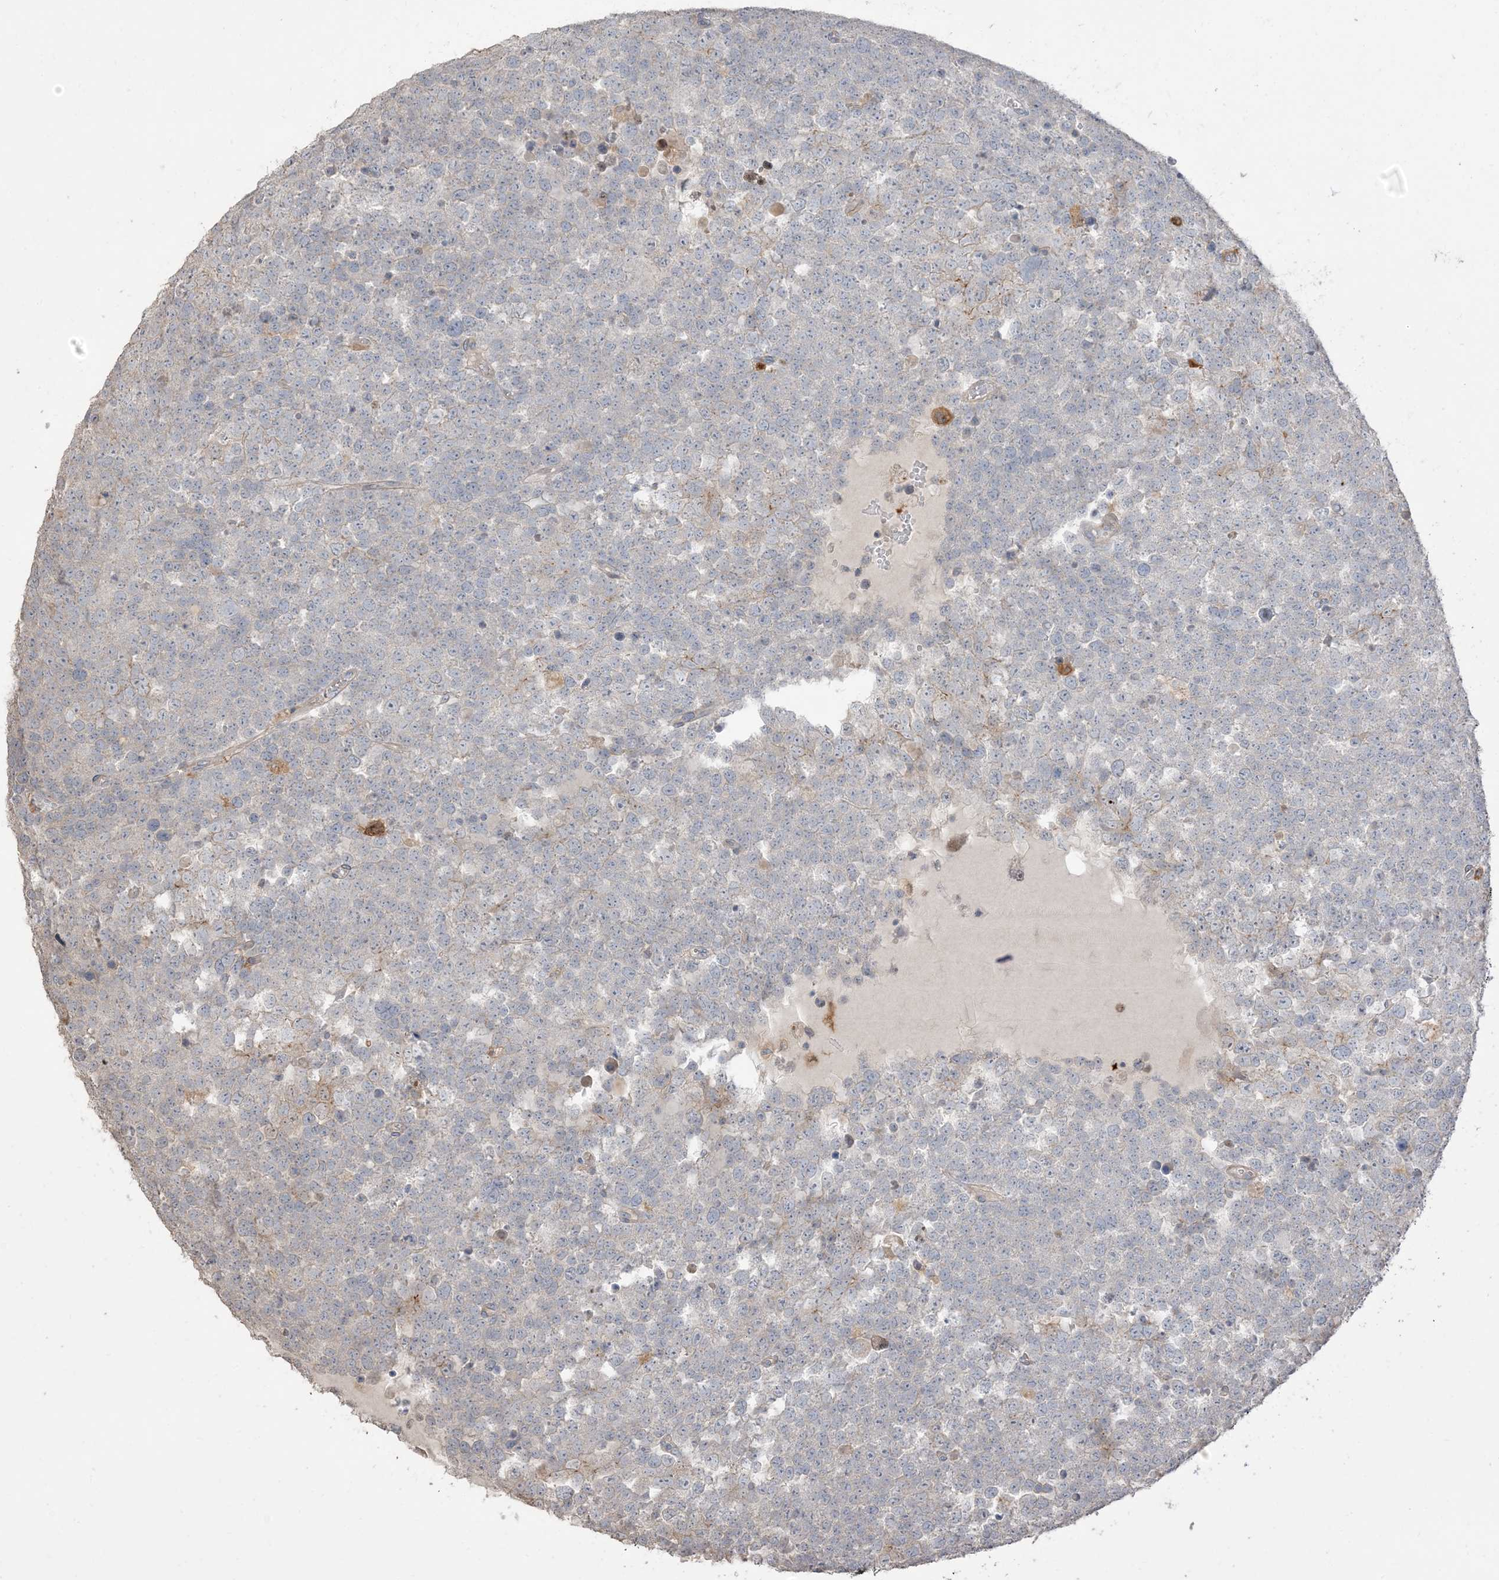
{"staining": {"intensity": "negative", "quantity": "none", "location": "none"}, "tissue": "testis cancer", "cell_type": "Tumor cells", "image_type": "cancer", "snomed": [{"axis": "morphology", "description": "Seminoma, NOS"}, {"axis": "topography", "description": "Testis"}], "caption": "DAB (3,3'-diaminobenzidine) immunohistochemical staining of human testis cancer demonstrates no significant expression in tumor cells. (DAB (3,3'-diaminobenzidine) immunohistochemistry, high magnification).", "gene": "RNF175", "patient": {"sex": "male", "age": 71}}